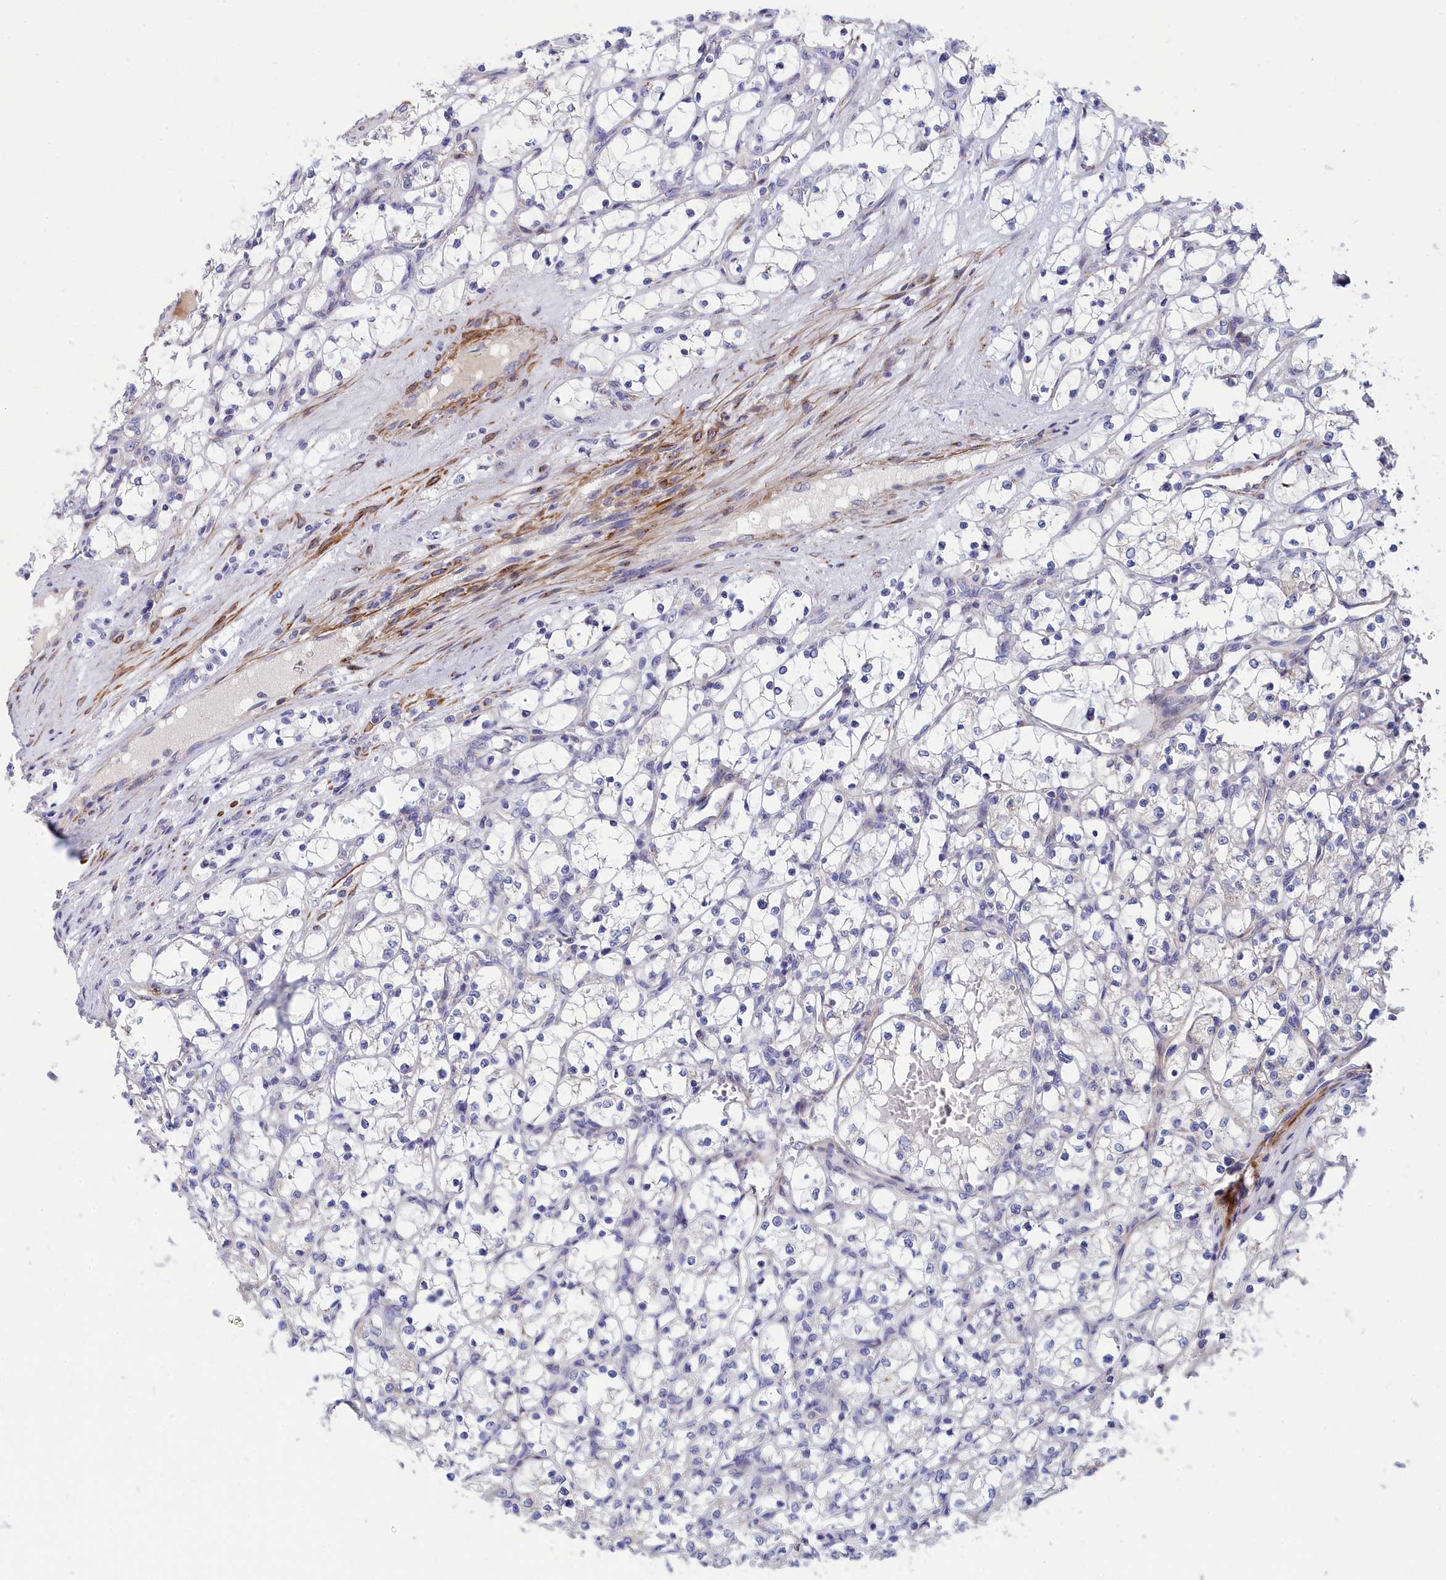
{"staining": {"intensity": "negative", "quantity": "none", "location": "none"}, "tissue": "renal cancer", "cell_type": "Tumor cells", "image_type": "cancer", "snomed": [{"axis": "morphology", "description": "Adenocarcinoma, NOS"}, {"axis": "topography", "description": "Kidney"}], "caption": "An immunohistochemistry histopathology image of adenocarcinoma (renal) is shown. There is no staining in tumor cells of adenocarcinoma (renal).", "gene": "TUBGCP4", "patient": {"sex": "female", "age": 69}}